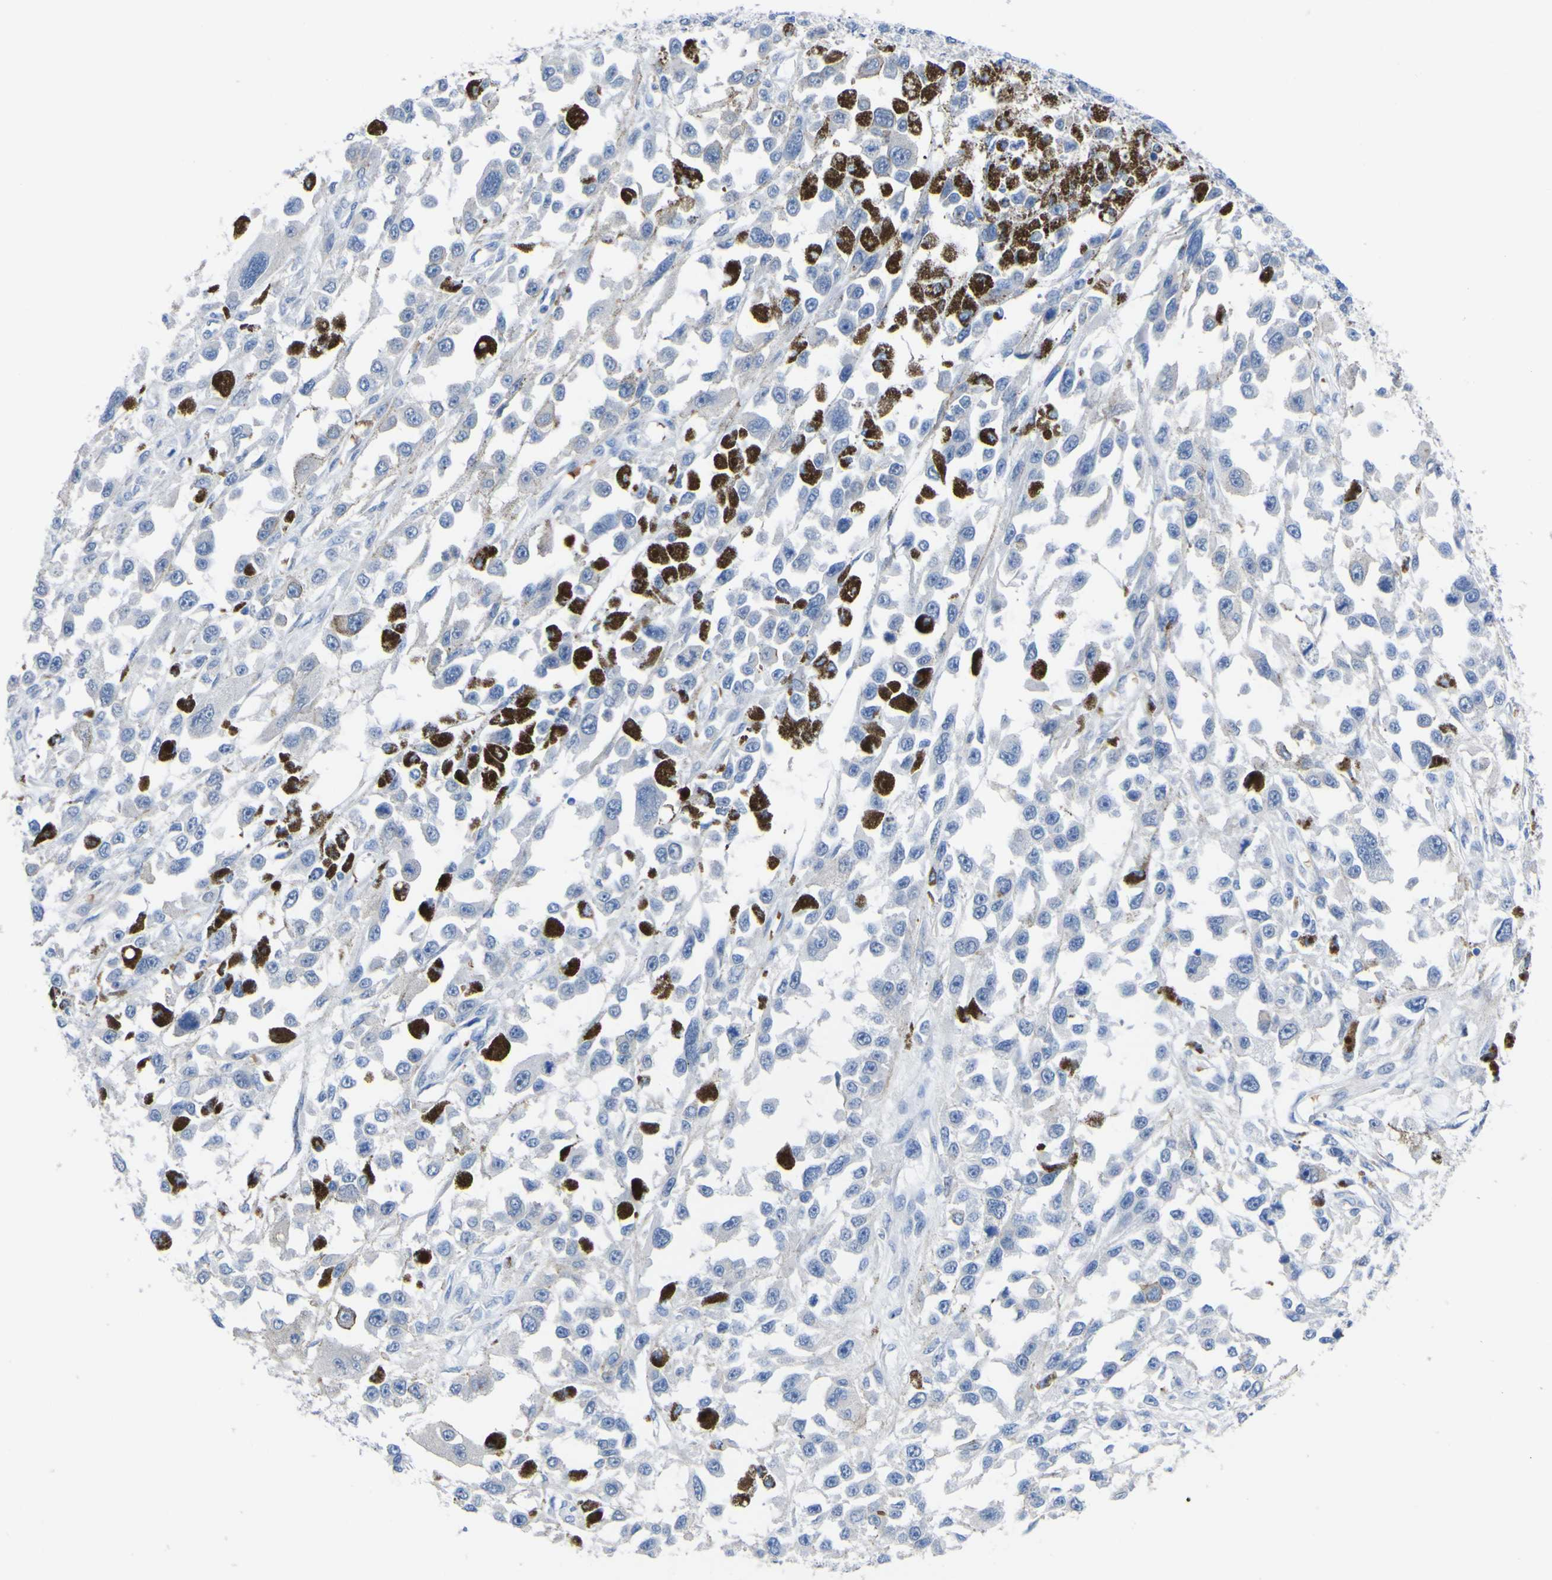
{"staining": {"intensity": "negative", "quantity": "none", "location": "none"}, "tissue": "melanoma", "cell_type": "Tumor cells", "image_type": "cancer", "snomed": [{"axis": "morphology", "description": "Malignant melanoma, Metastatic site"}, {"axis": "topography", "description": "Lymph node"}], "caption": "A photomicrograph of malignant melanoma (metastatic site) stained for a protein exhibits no brown staining in tumor cells.", "gene": "GCM1", "patient": {"sex": "male", "age": 59}}